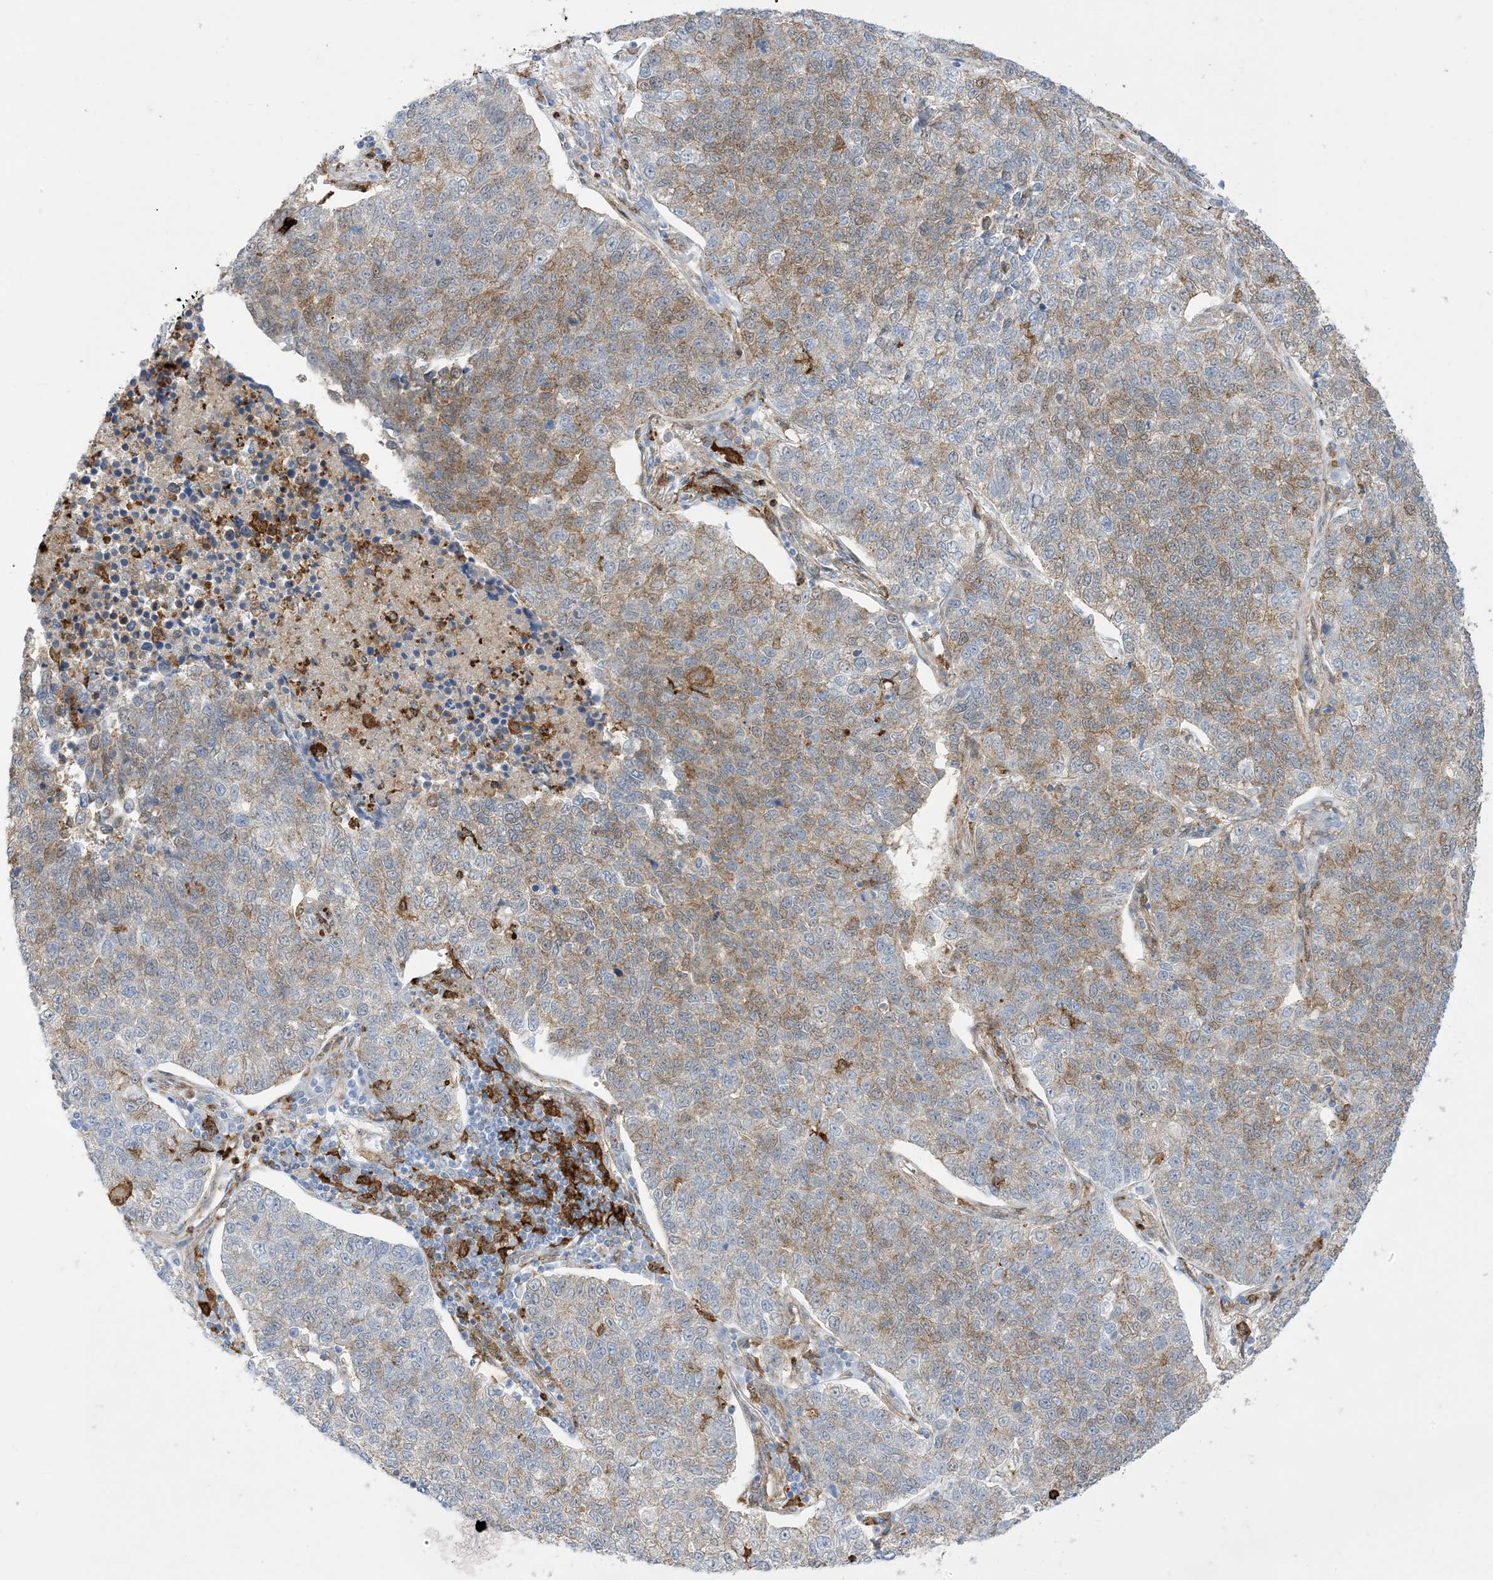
{"staining": {"intensity": "weak", "quantity": ">75%", "location": "cytoplasmic/membranous"}, "tissue": "lung cancer", "cell_type": "Tumor cells", "image_type": "cancer", "snomed": [{"axis": "morphology", "description": "Adenocarcinoma, NOS"}, {"axis": "topography", "description": "Lung"}], "caption": "Adenocarcinoma (lung) stained for a protein reveals weak cytoplasmic/membranous positivity in tumor cells.", "gene": "GSN", "patient": {"sex": "male", "age": 49}}